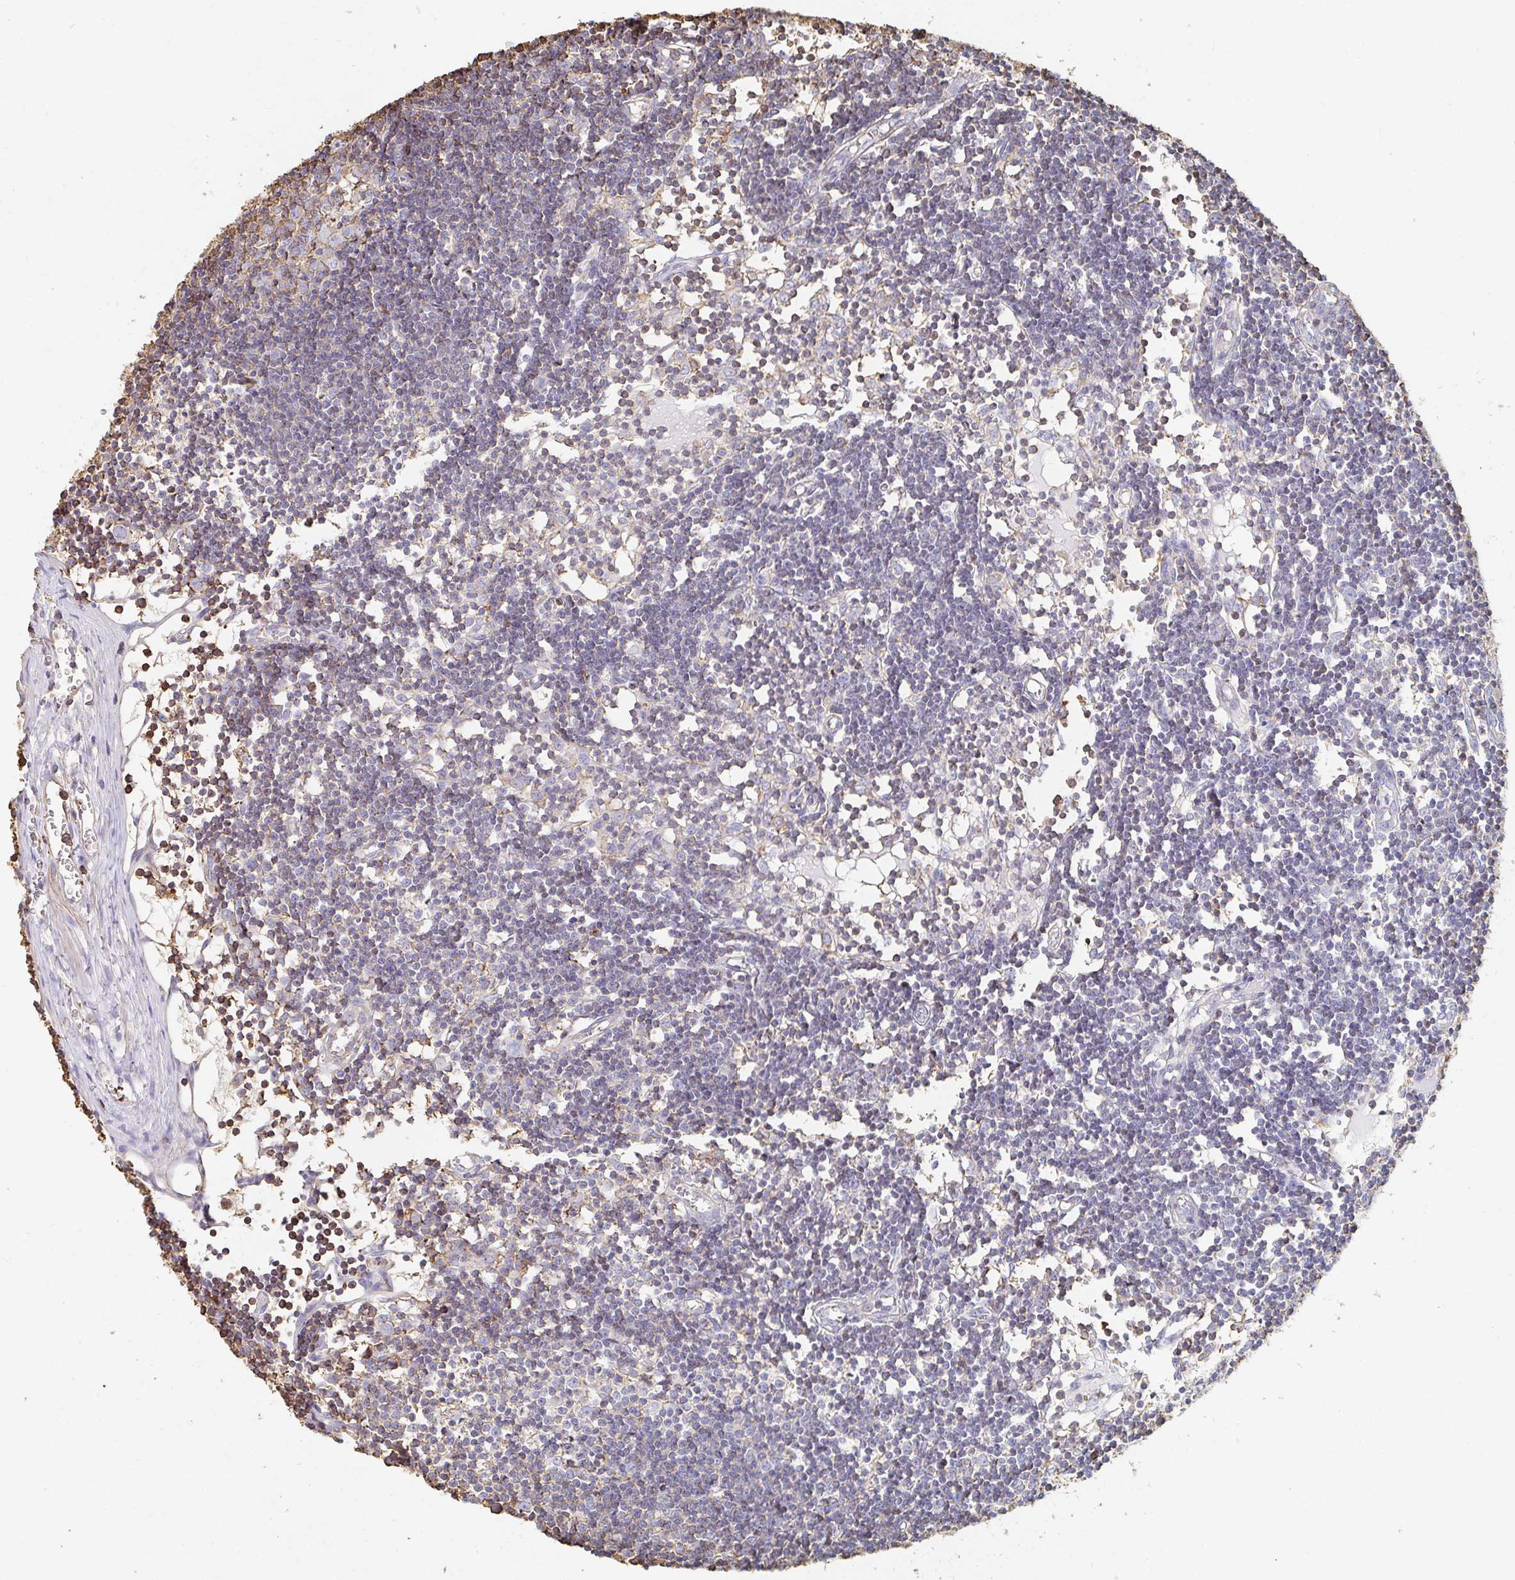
{"staining": {"intensity": "weak", "quantity": "<25%", "location": "cytoplasmic/membranous"}, "tissue": "lymph node", "cell_type": "Germinal center cells", "image_type": "normal", "snomed": [{"axis": "morphology", "description": "Normal tissue, NOS"}, {"axis": "topography", "description": "Lymph node"}], "caption": "Immunohistochemical staining of unremarkable human lymph node shows no significant positivity in germinal center cells.", "gene": "PTPN14", "patient": {"sex": "female", "age": 11}}